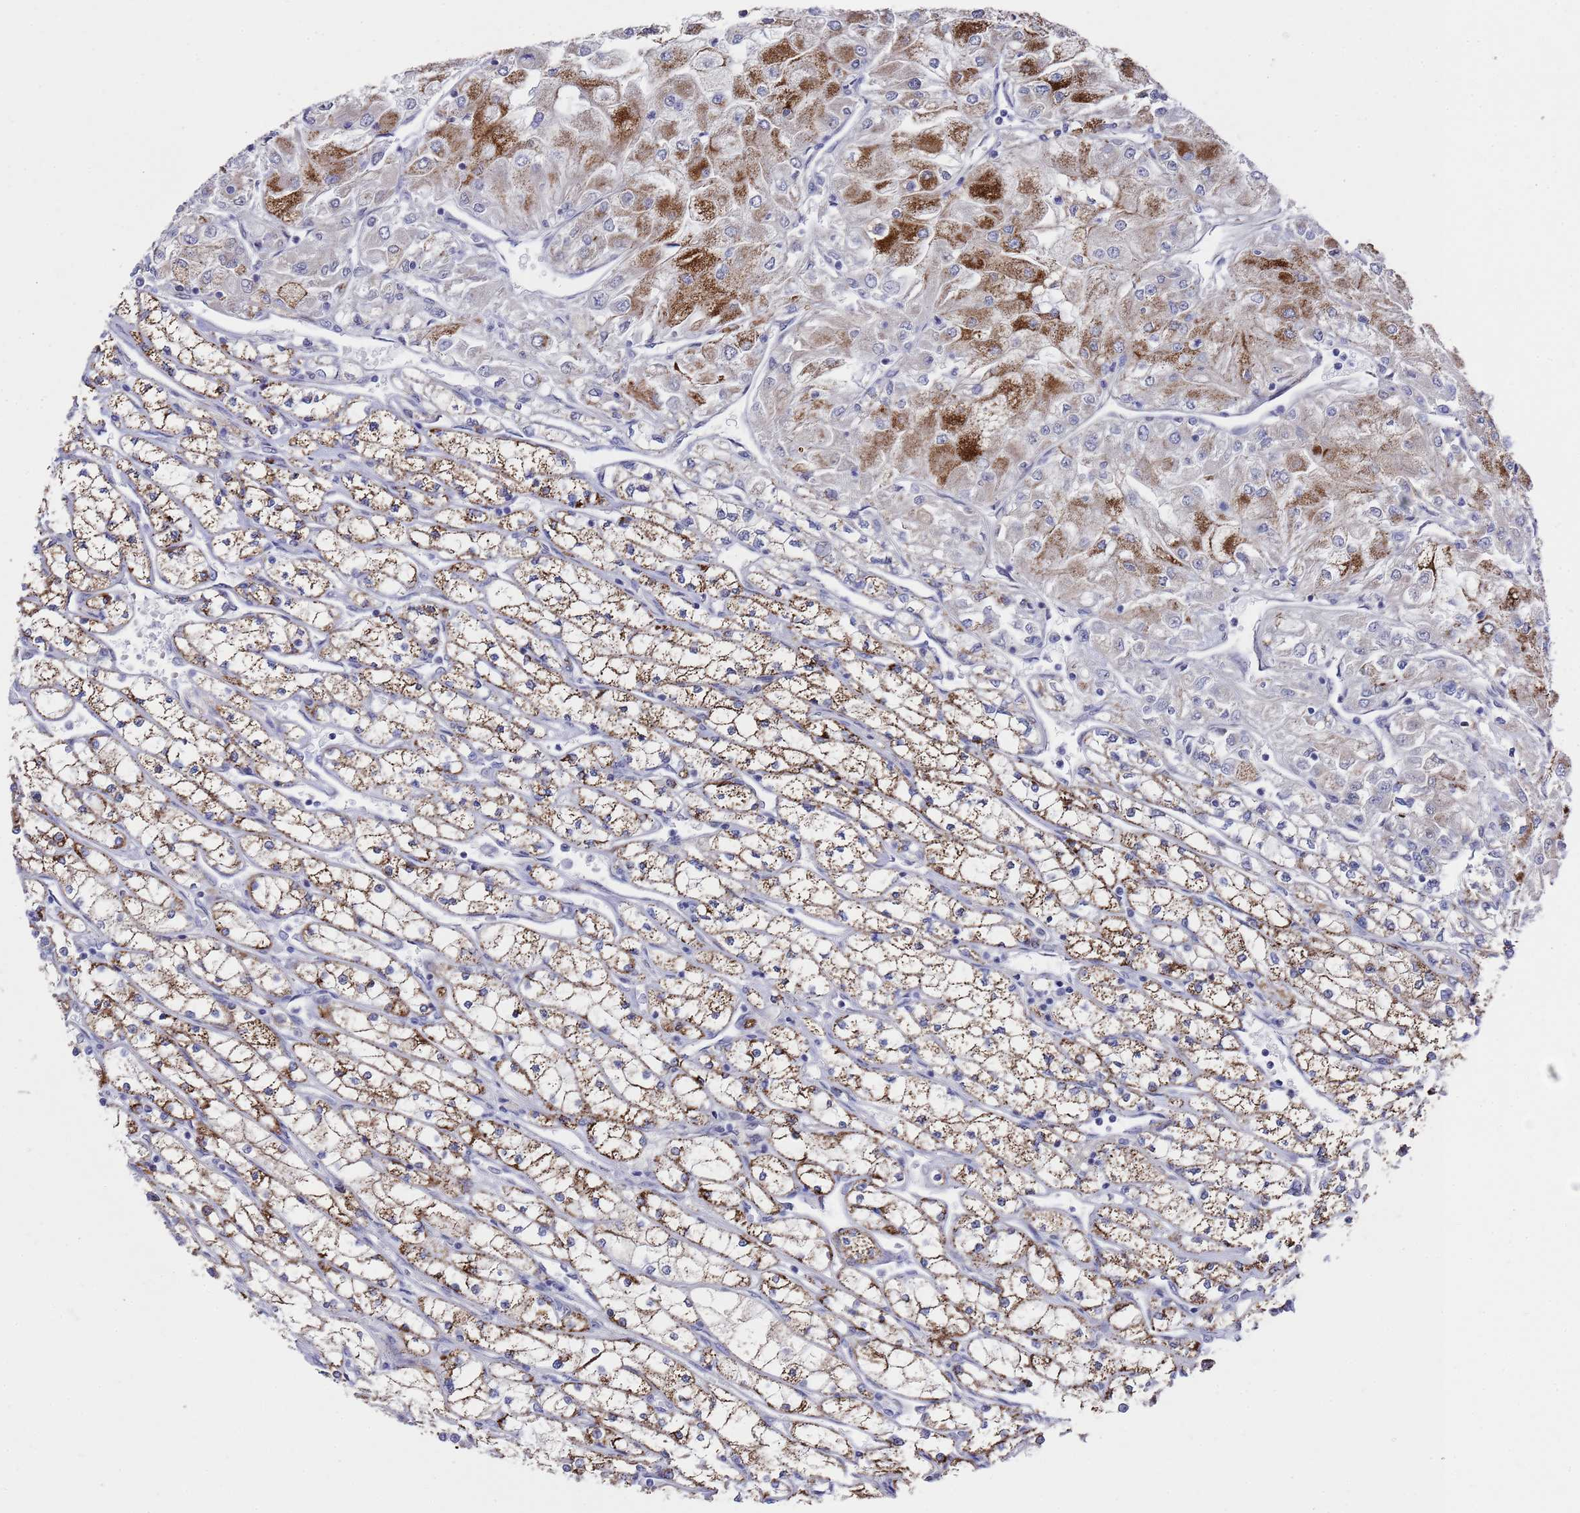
{"staining": {"intensity": "moderate", "quantity": ">75%", "location": "cytoplasmic/membranous"}, "tissue": "renal cancer", "cell_type": "Tumor cells", "image_type": "cancer", "snomed": [{"axis": "morphology", "description": "Adenocarcinoma, NOS"}, {"axis": "topography", "description": "Kidney"}], "caption": "There is medium levels of moderate cytoplasmic/membranous staining in tumor cells of renal cancer (adenocarcinoma), as demonstrated by immunohistochemical staining (brown color).", "gene": "COPS6", "patient": {"sex": "male", "age": 80}}